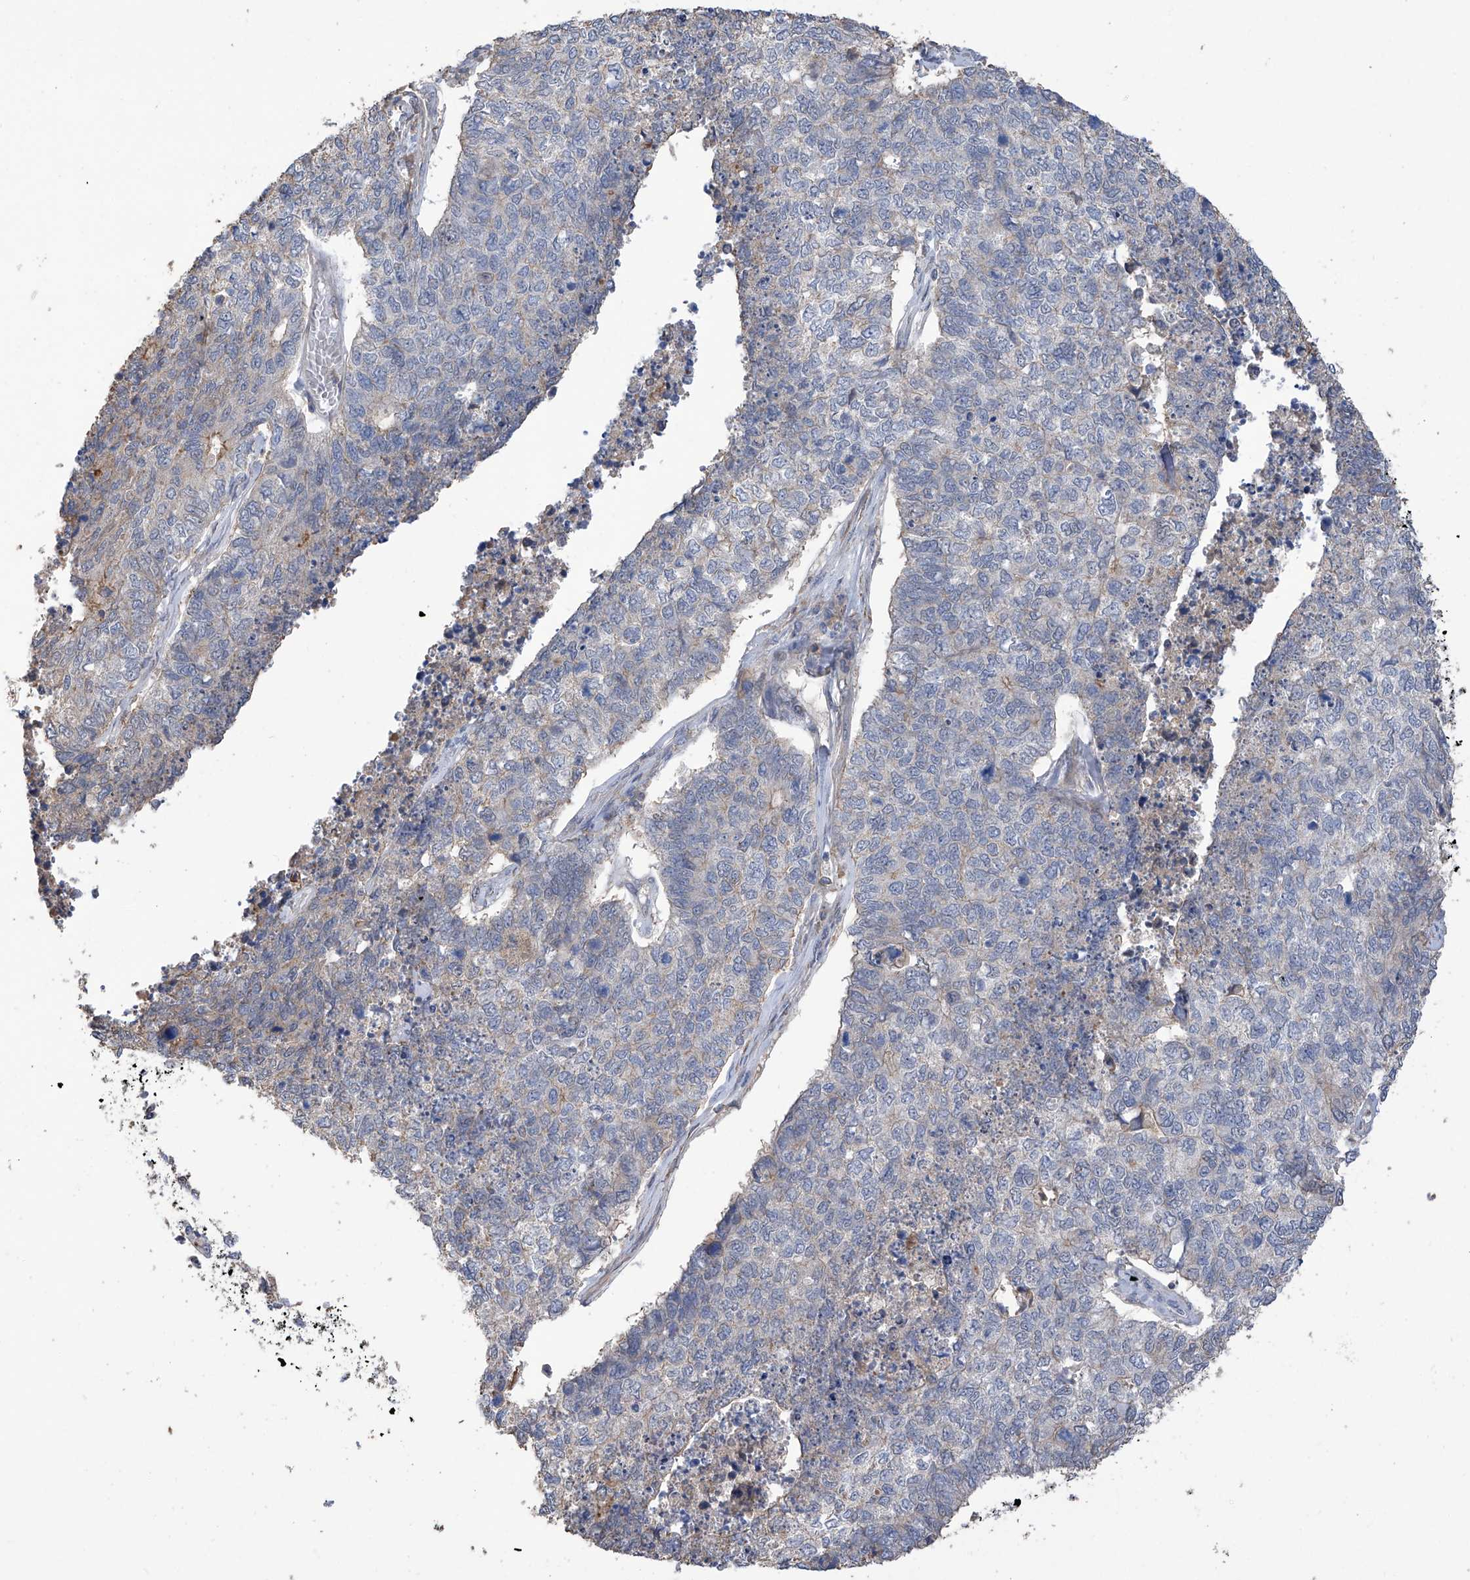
{"staining": {"intensity": "negative", "quantity": "none", "location": "none"}, "tissue": "cervical cancer", "cell_type": "Tumor cells", "image_type": "cancer", "snomed": [{"axis": "morphology", "description": "Squamous cell carcinoma, NOS"}, {"axis": "topography", "description": "Cervix"}], "caption": "There is no significant positivity in tumor cells of cervical squamous cell carcinoma.", "gene": "SLFN14", "patient": {"sex": "female", "age": 63}}